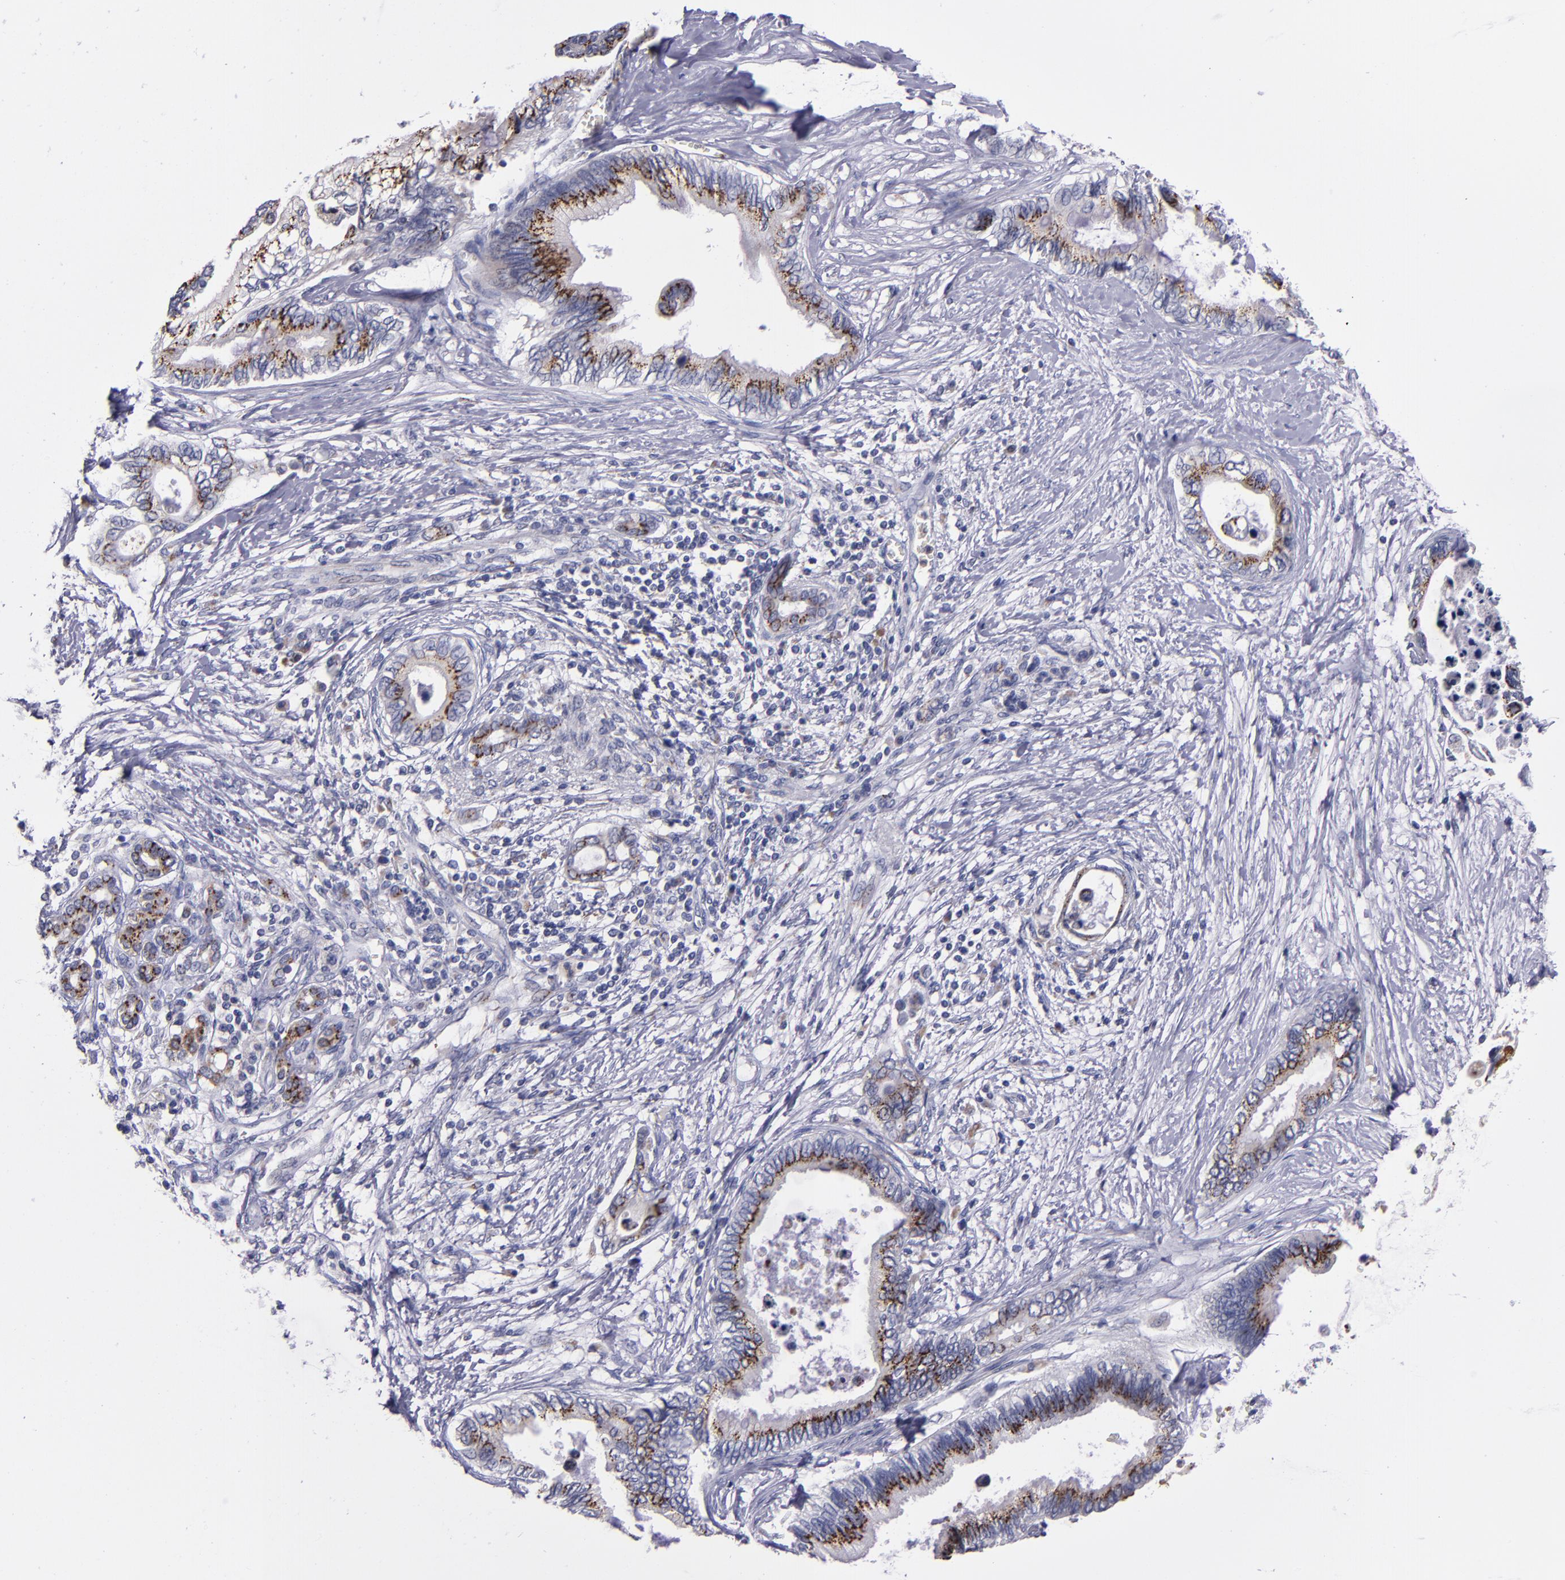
{"staining": {"intensity": "strong", "quantity": "25%-75%", "location": "cytoplasmic/membranous"}, "tissue": "pancreatic cancer", "cell_type": "Tumor cells", "image_type": "cancer", "snomed": [{"axis": "morphology", "description": "Adenocarcinoma, NOS"}, {"axis": "topography", "description": "Pancreas"}], "caption": "Protein staining displays strong cytoplasmic/membranous positivity in about 25%-75% of tumor cells in pancreatic cancer.", "gene": "RAB41", "patient": {"sex": "female", "age": 66}}